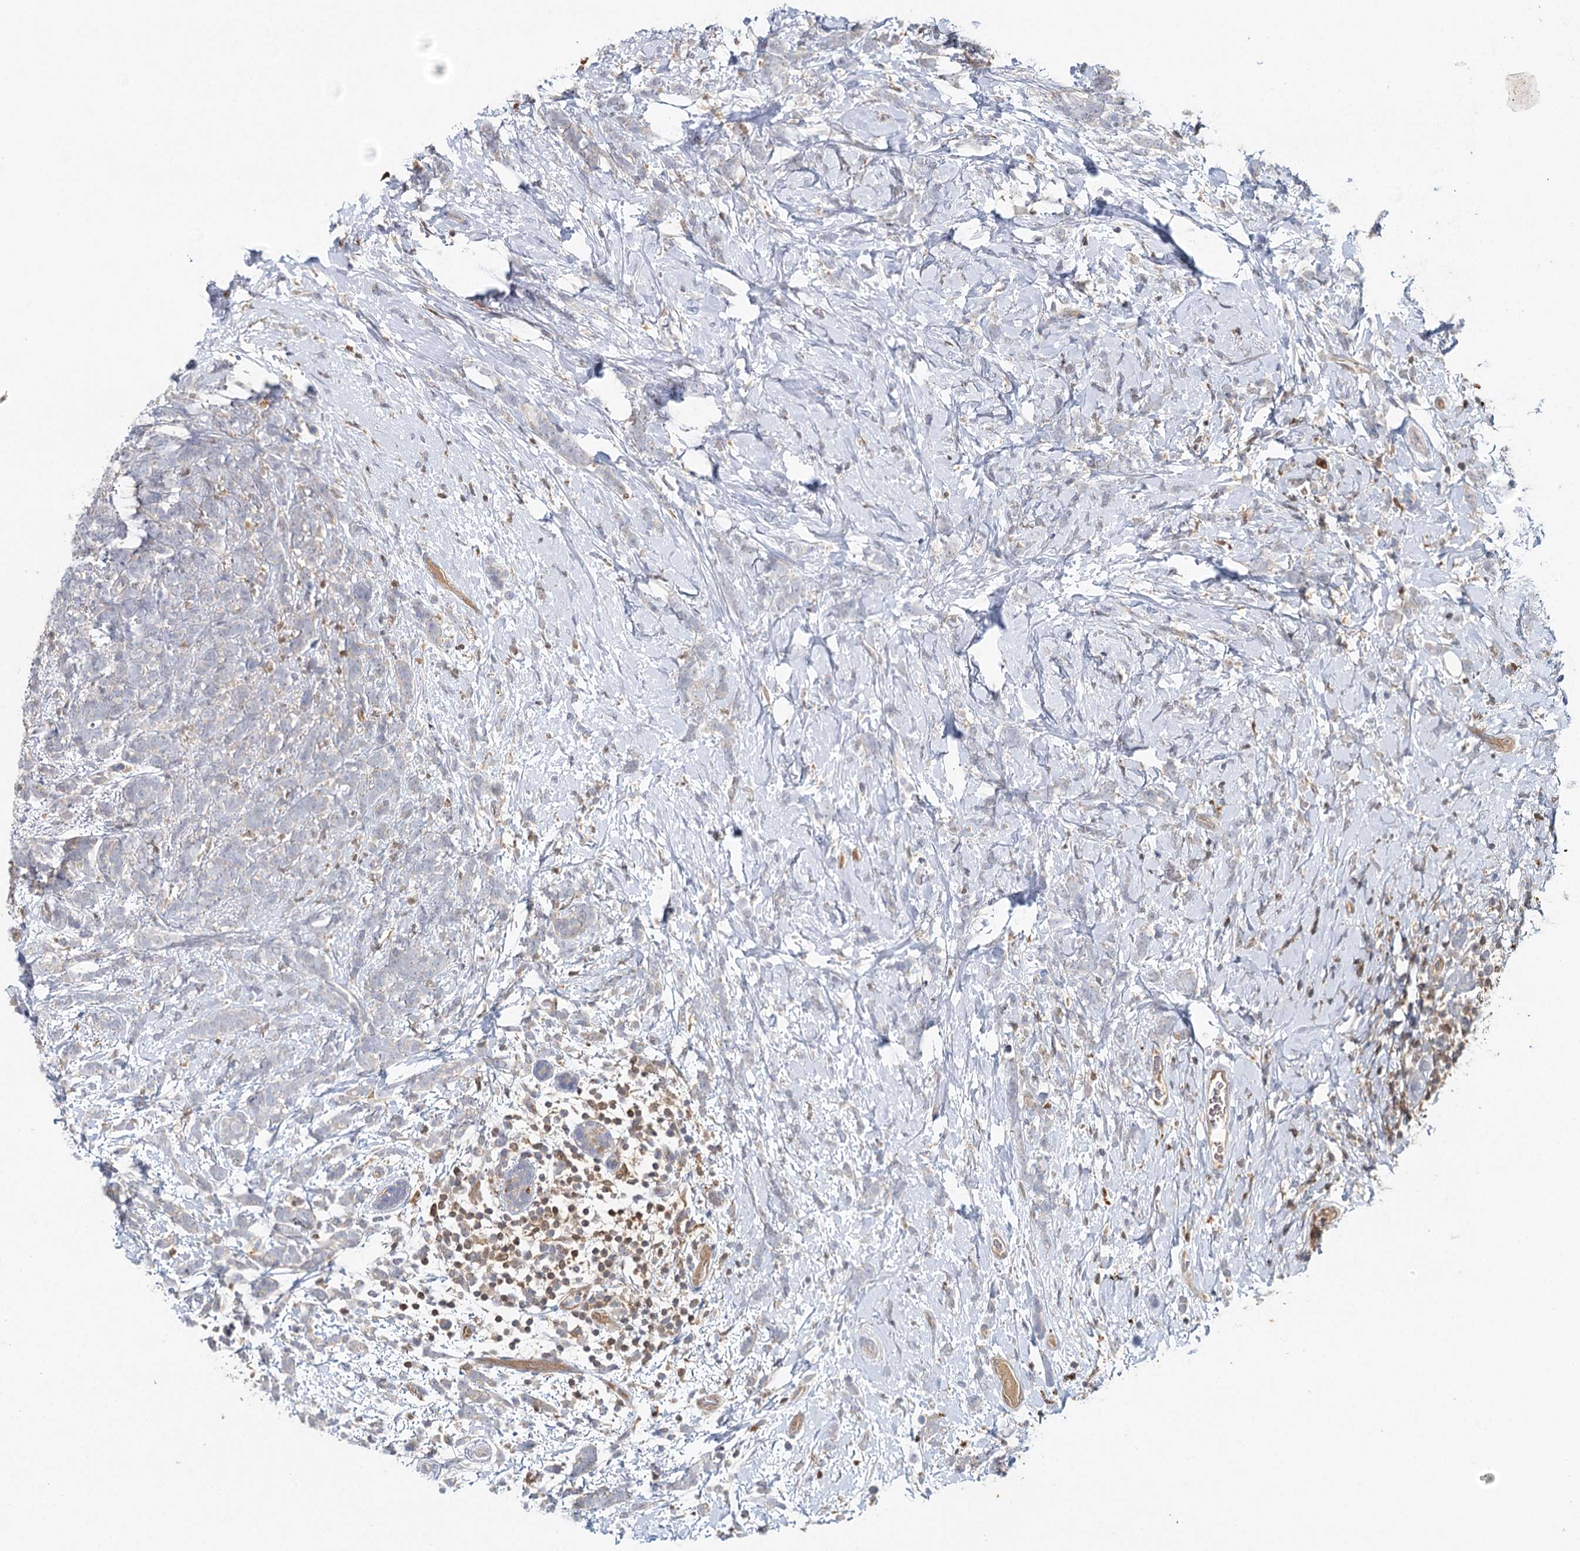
{"staining": {"intensity": "negative", "quantity": "none", "location": "none"}, "tissue": "breast cancer", "cell_type": "Tumor cells", "image_type": "cancer", "snomed": [{"axis": "morphology", "description": "Lobular carcinoma"}, {"axis": "topography", "description": "Breast"}], "caption": "High power microscopy photomicrograph of an immunohistochemistry photomicrograph of breast lobular carcinoma, revealing no significant expression in tumor cells.", "gene": "SLC41A2", "patient": {"sex": "female", "age": 58}}